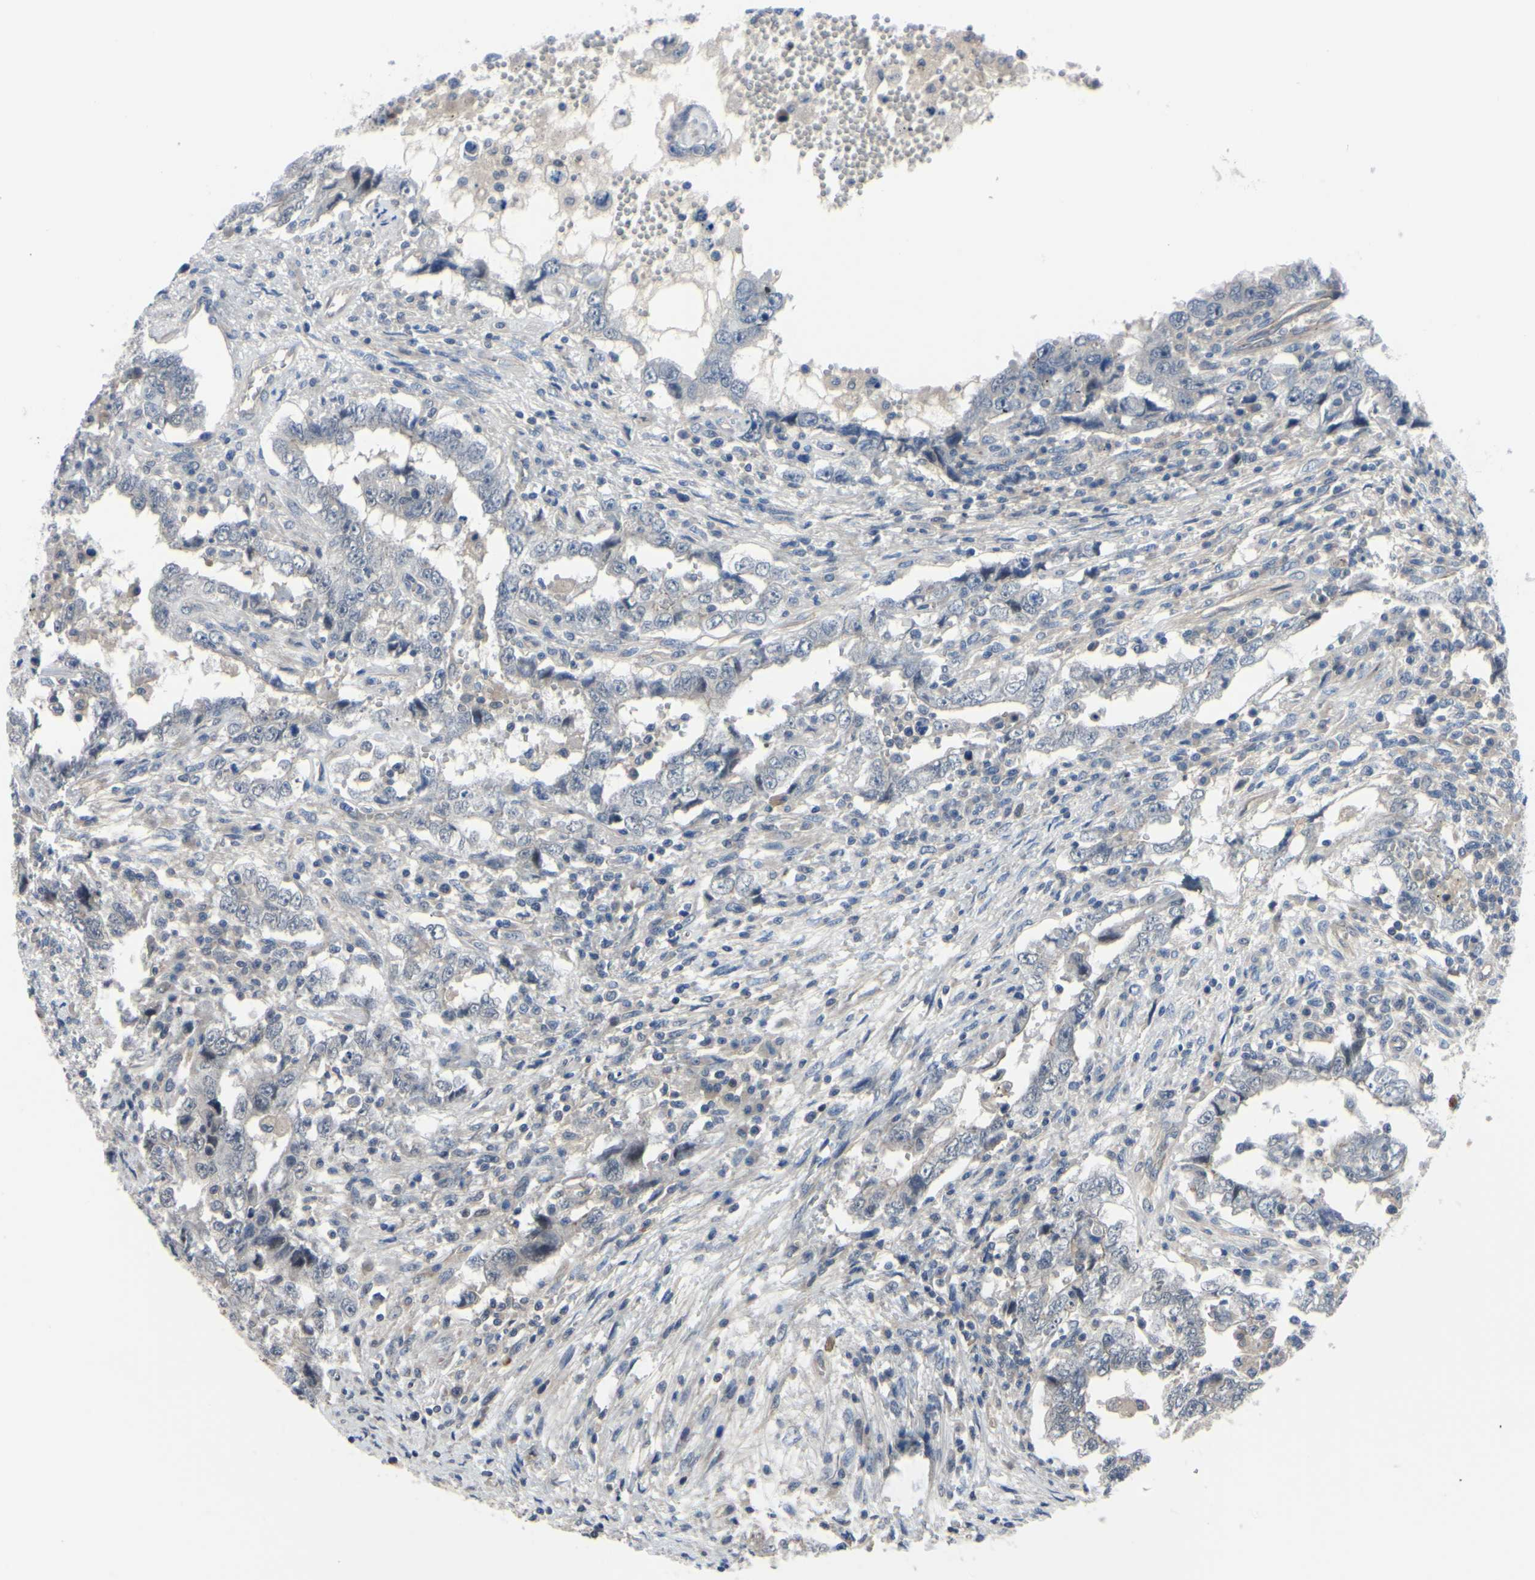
{"staining": {"intensity": "negative", "quantity": "none", "location": "none"}, "tissue": "testis cancer", "cell_type": "Tumor cells", "image_type": "cancer", "snomed": [{"axis": "morphology", "description": "Carcinoma, Embryonal, NOS"}, {"axis": "topography", "description": "Testis"}], "caption": "Immunohistochemical staining of human testis embryonal carcinoma exhibits no significant positivity in tumor cells. Brightfield microscopy of immunohistochemistry stained with DAB (brown) and hematoxylin (blue), captured at high magnification.", "gene": "COMMD9", "patient": {"sex": "male", "age": 26}}